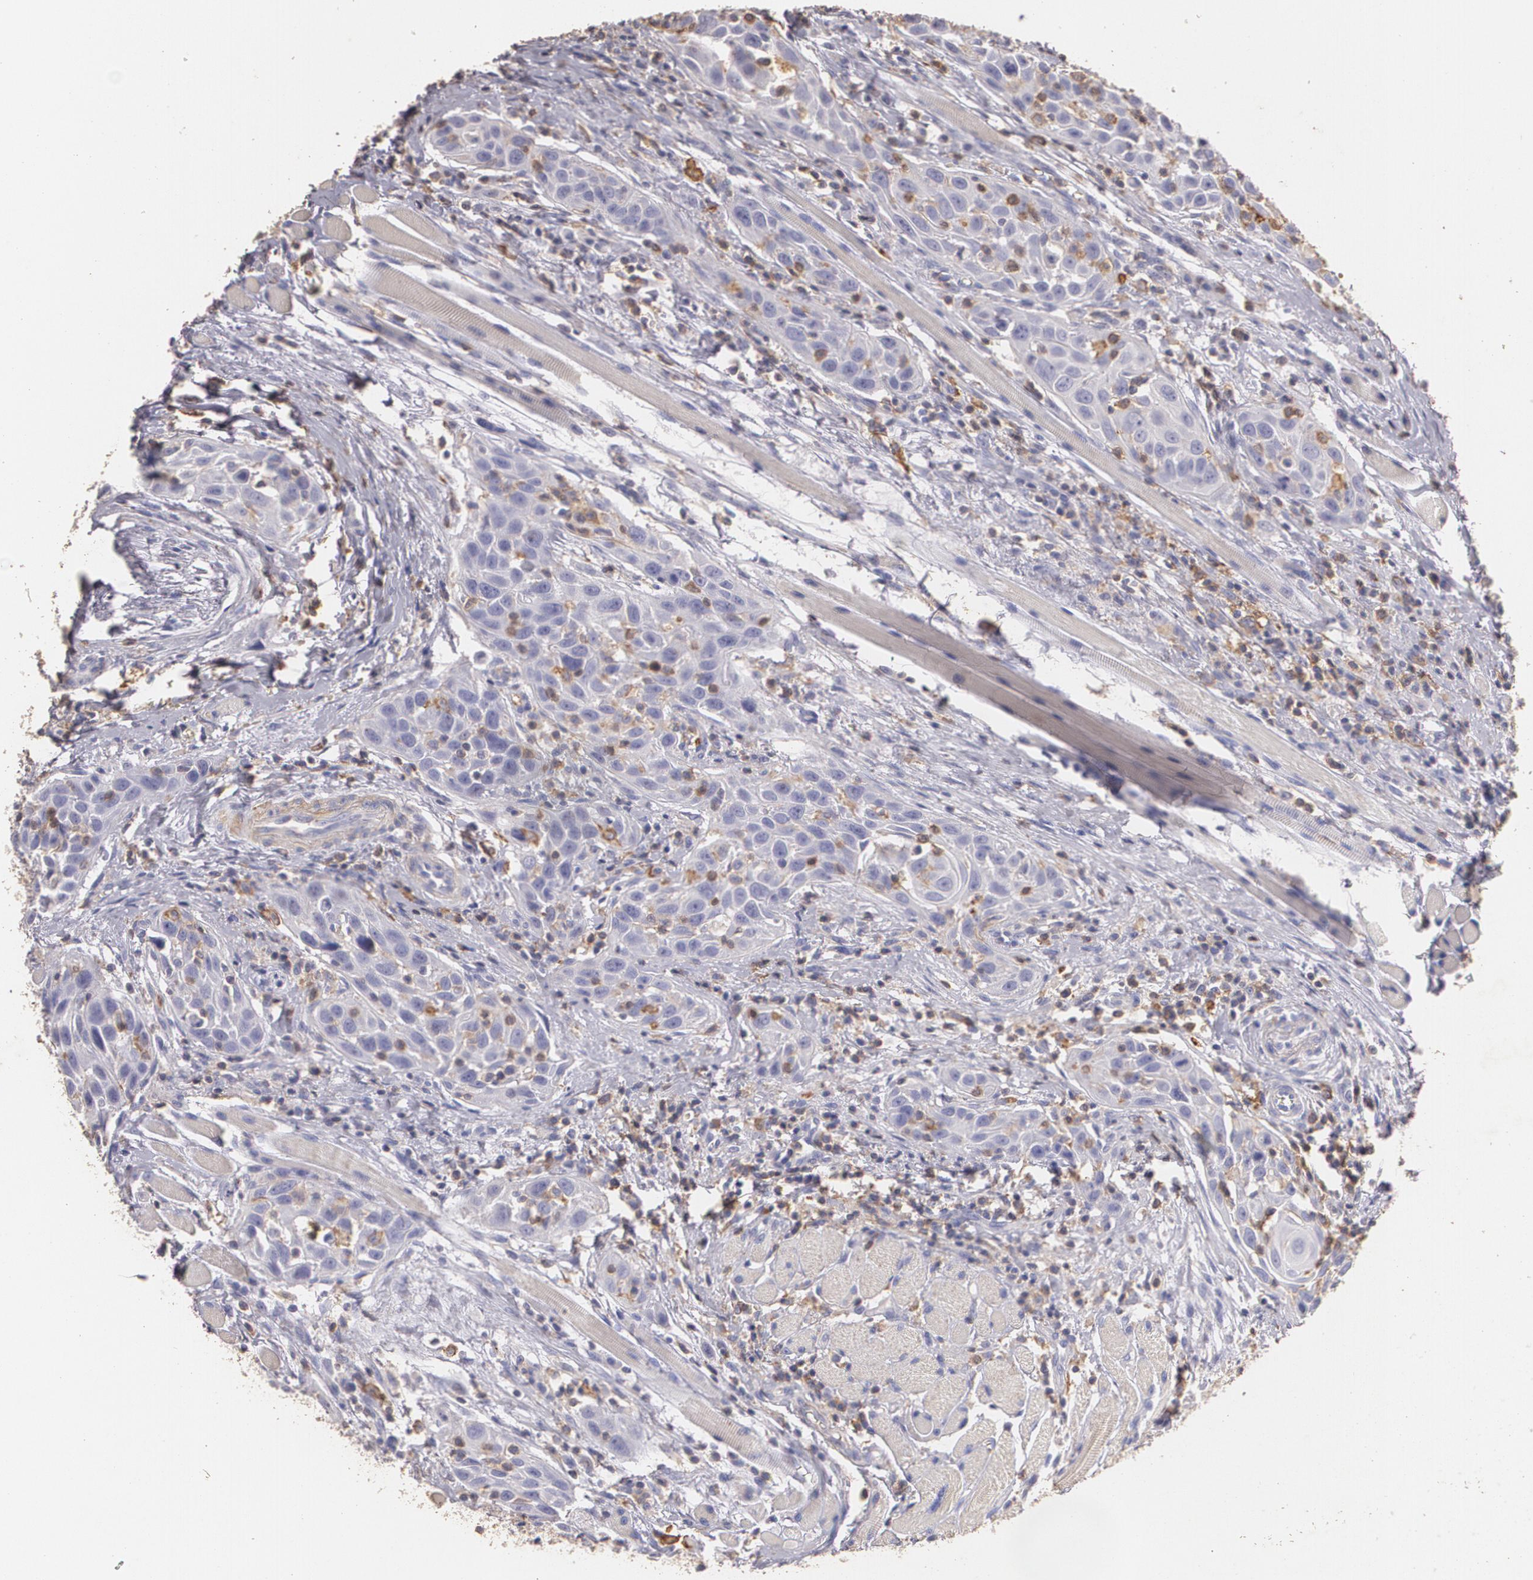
{"staining": {"intensity": "weak", "quantity": "<25%", "location": "cytoplasmic/membranous"}, "tissue": "head and neck cancer", "cell_type": "Tumor cells", "image_type": "cancer", "snomed": [{"axis": "morphology", "description": "Squamous cell carcinoma, NOS"}, {"axis": "topography", "description": "Oral tissue"}, {"axis": "topography", "description": "Head-Neck"}], "caption": "Histopathology image shows no protein expression in tumor cells of head and neck squamous cell carcinoma tissue. (DAB (3,3'-diaminobenzidine) immunohistochemistry (IHC), high magnification).", "gene": "TGFBR1", "patient": {"sex": "female", "age": 50}}